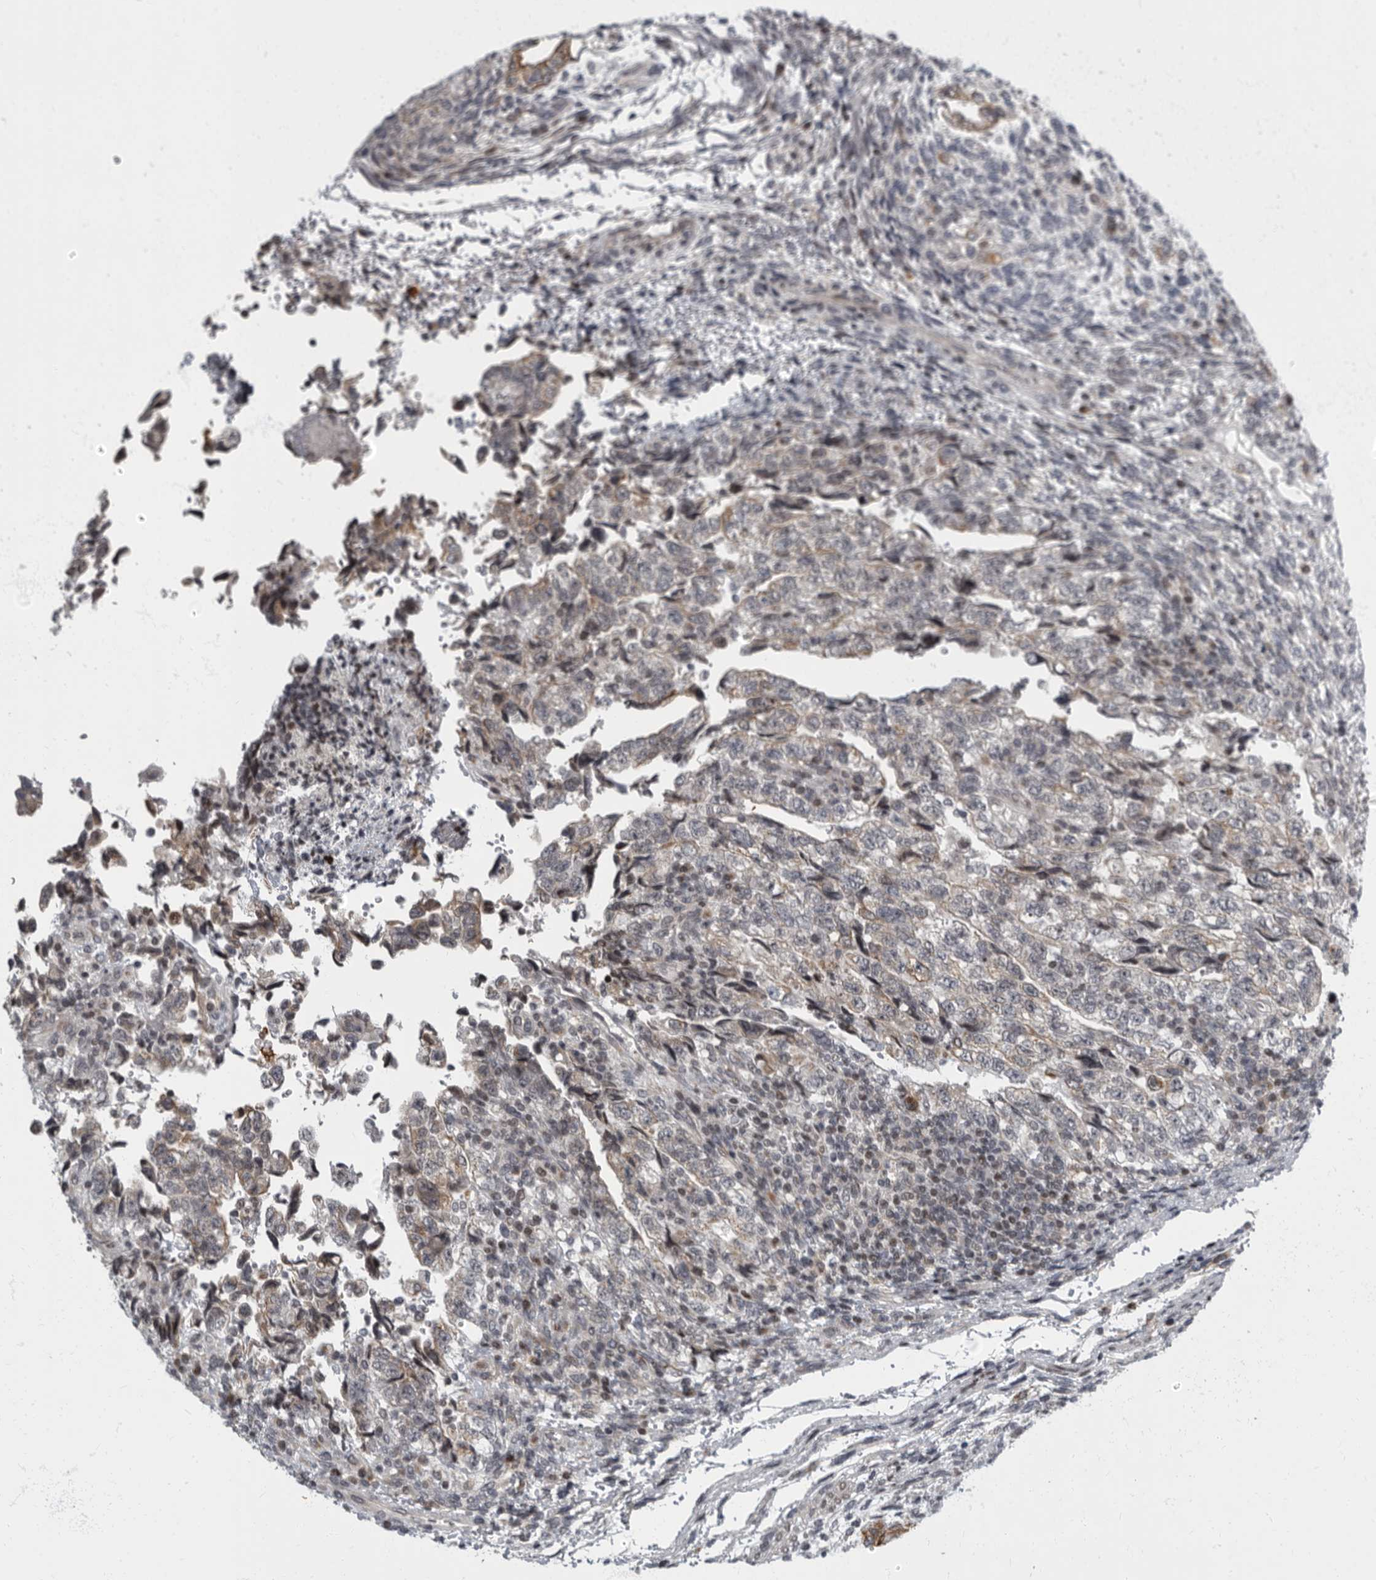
{"staining": {"intensity": "weak", "quantity": "<25%", "location": "cytoplasmic/membranous"}, "tissue": "testis cancer", "cell_type": "Tumor cells", "image_type": "cancer", "snomed": [{"axis": "morphology", "description": "Normal tissue, NOS"}, {"axis": "morphology", "description": "Carcinoma, Embryonal, NOS"}, {"axis": "topography", "description": "Testis"}], "caption": "Human testis embryonal carcinoma stained for a protein using immunohistochemistry (IHC) shows no positivity in tumor cells.", "gene": "EVI5", "patient": {"sex": "male", "age": 36}}